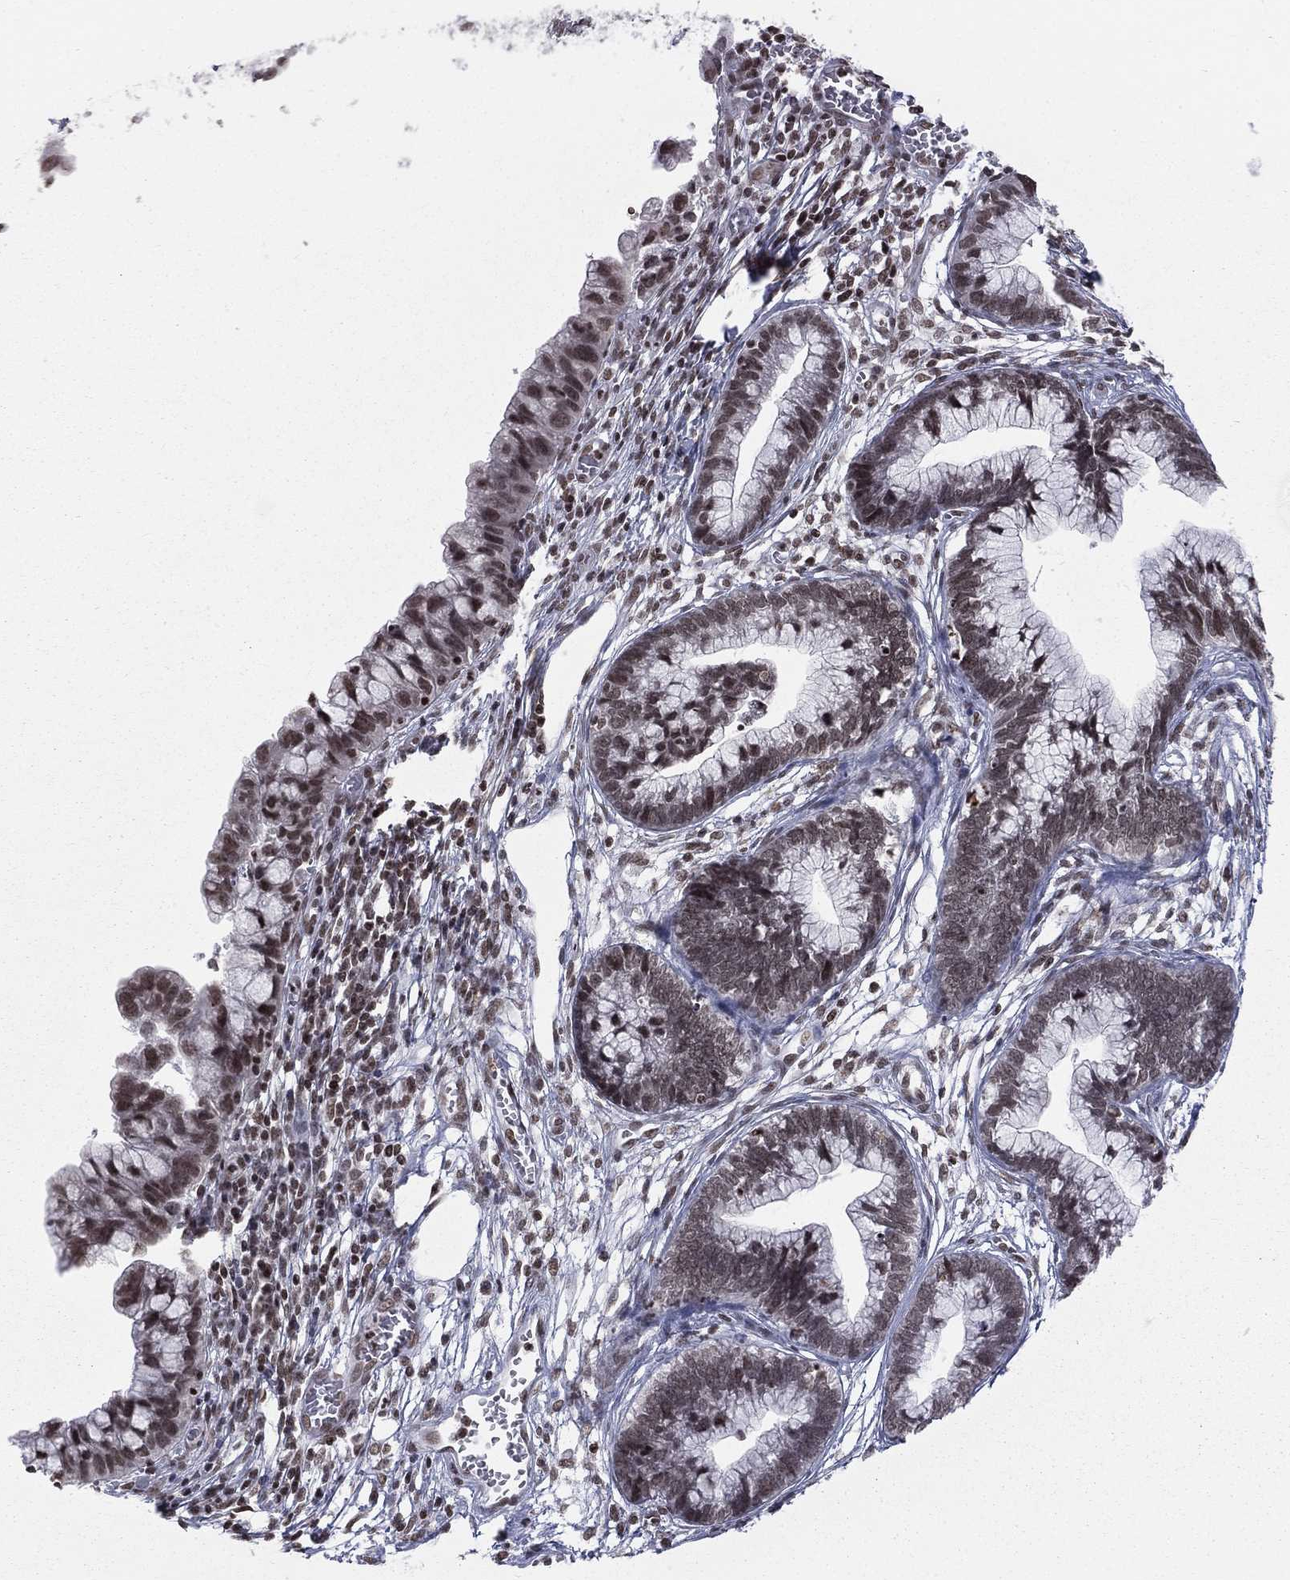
{"staining": {"intensity": "moderate", "quantity": ">75%", "location": "nuclear"}, "tissue": "cervical cancer", "cell_type": "Tumor cells", "image_type": "cancer", "snomed": [{"axis": "morphology", "description": "Adenocarcinoma, NOS"}, {"axis": "topography", "description": "Cervix"}], "caption": "Protein staining by immunohistochemistry exhibits moderate nuclear staining in about >75% of tumor cells in cervical cancer. Using DAB (brown) and hematoxylin (blue) stains, captured at high magnification using brightfield microscopy.", "gene": "RFX7", "patient": {"sex": "female", "age": 44}}